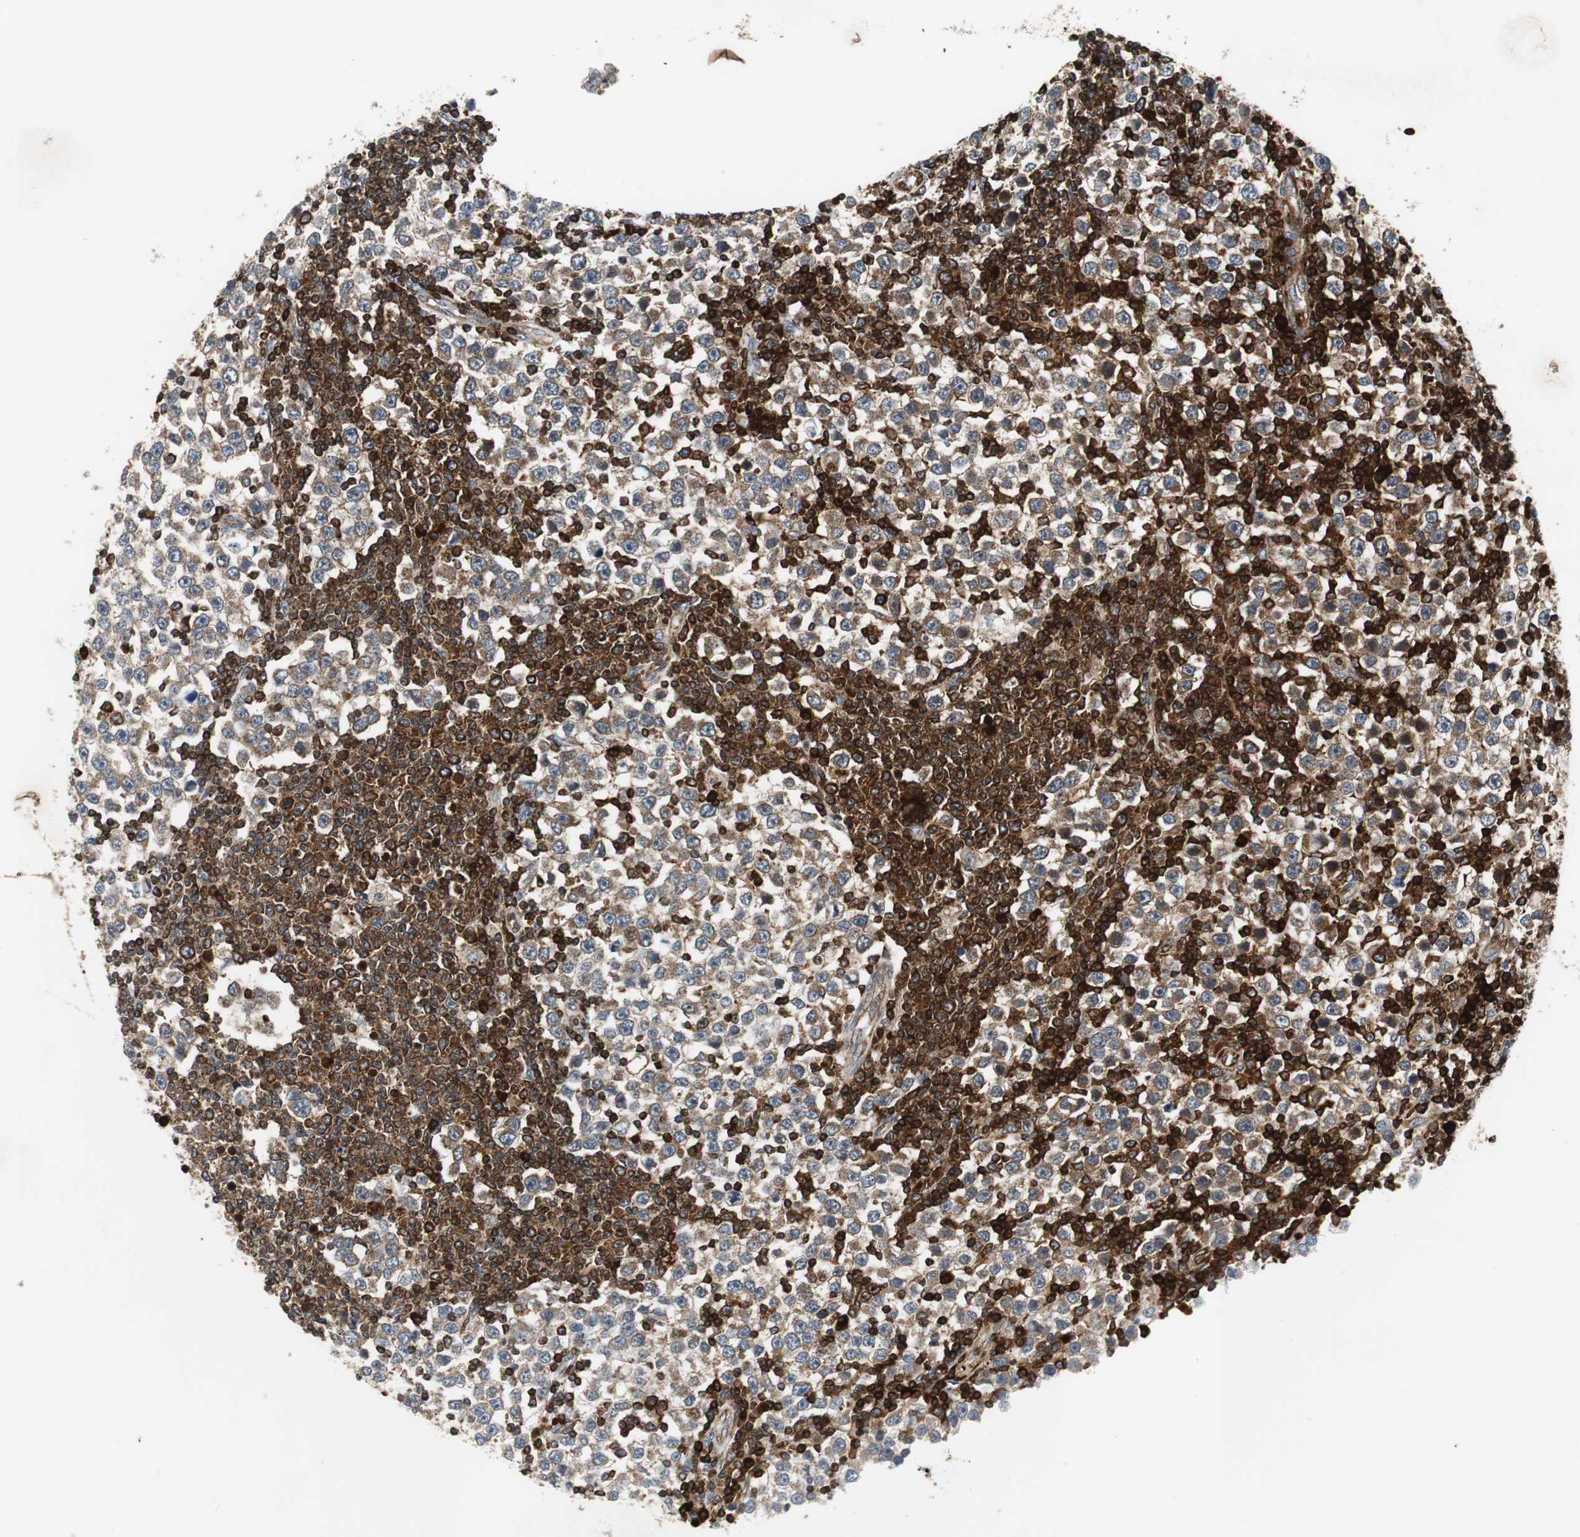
{"staining": {"intensity": "weak", "quantity": "25%-75%", "location": "cytoplasmic/membranous"}, "tissue": "testis cancer", "cell_type": "Tumor cells", "image_type": "cancer", "snomed": [{"axis": "morphology", "description": "Seminoma, NOS"}, {"axis": "topography", "description": "Testis"}], "caption": "High-power microscopy captured an immunohistochemistry (IHC) histopathology image of testis cancer (seminoma), revealing weak cytoplasmic/membranous positivity in about 25%-75% of tumor cells.", "gene": "TUBA4A", "patient": {"sex": "male", "age": 65}}